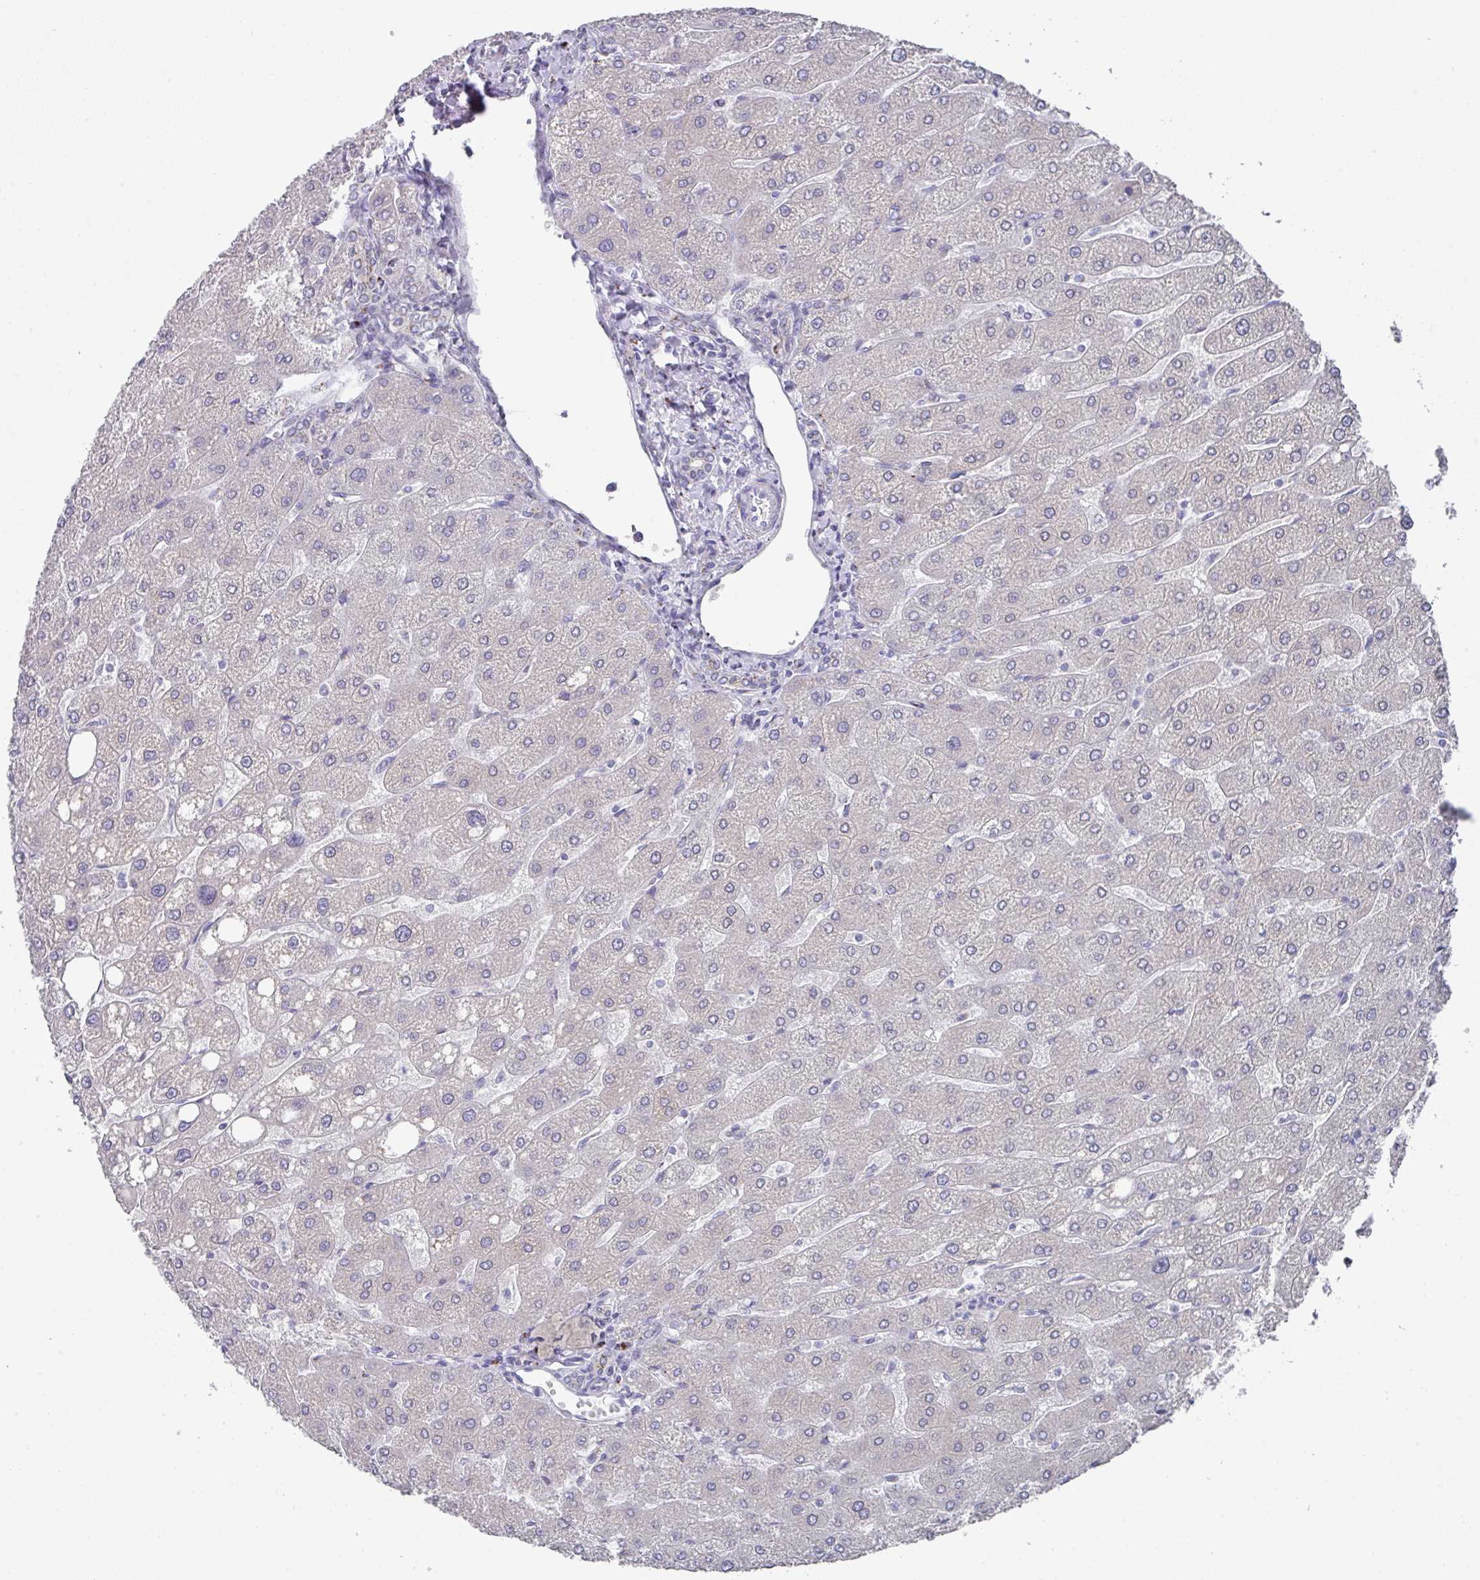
{"staining": {"intensity": "negative", "quantity": "none", "location": "none"}, "tissue": "liver", "cell_type": "Cholangiocytes", "image_type": "normal", "snomed": [{"axis": "morphology", "description": "Normal tissue, NOS"}, {"axis": "topography", "description": "Liver"}], "caption": "IHC micrograph of benign liver stained for a protein (brown), which shows no staining in cholangiocytes. The staining was performed using DAB to visualize the protein expression in brown, while the nuclei were stained in blue with hematoxylin (Magnification: 20x).", "gene": "VKORC1L1", "patient": {"sex": "male", "age": 67}}